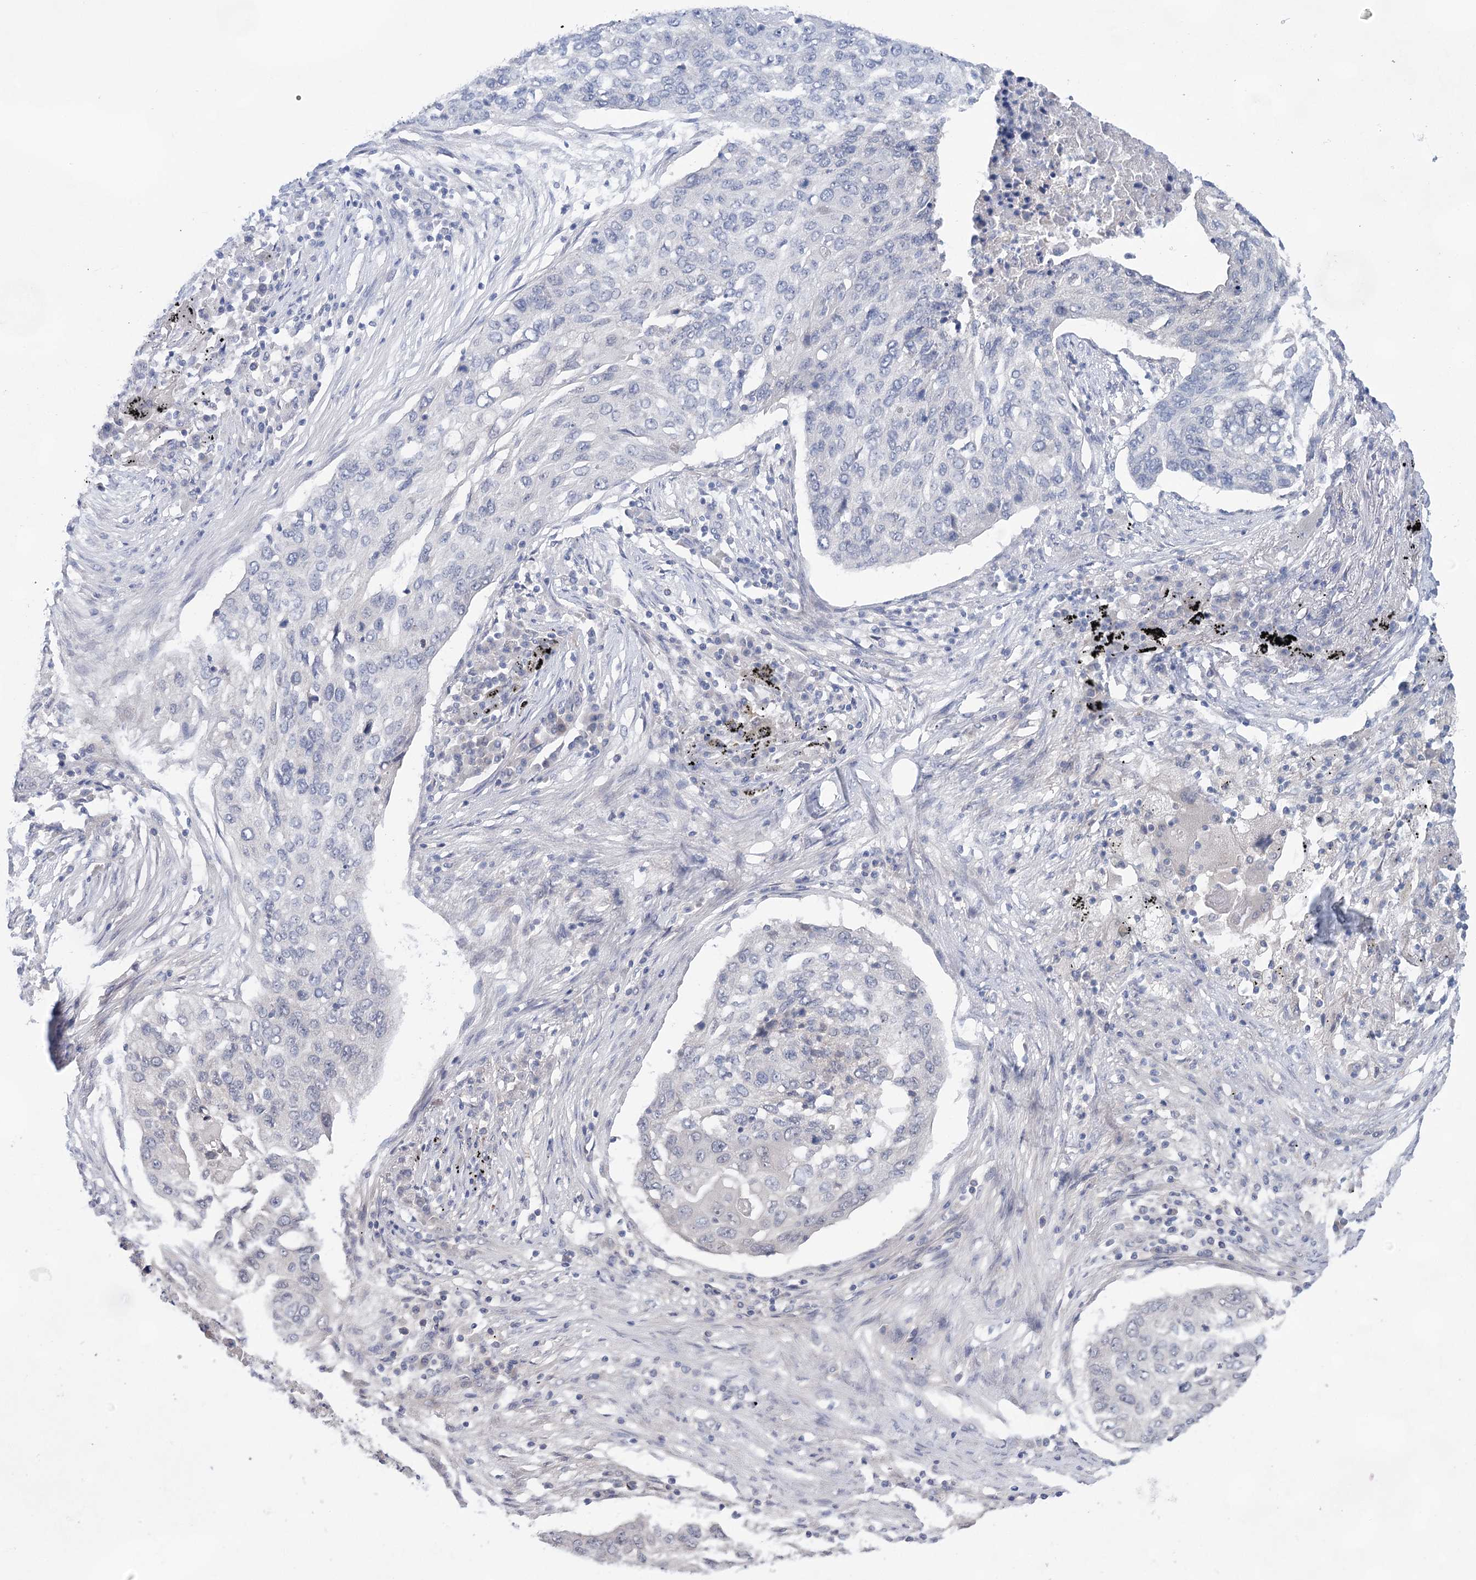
{"staining": {"intensity": "negative", "quantity": "none", "location": "none"}, "tissue": "lung cancer", "cell_type": "Tumor cells", "image_type": "cancer", "snomed": [{"axis": "morphology", "description": "Squamous cell carcinoma, NOS"}, {"axis": "topography", "description": "Lung"}], "caption": "Immunohistochemistry micrograph of human squamous cell carcinoma (lung) stained for a protein (brown), which reveals no expression in tumor cells.", "gene": "LALBA", "patient": {"sex": "female", "age": 63}}